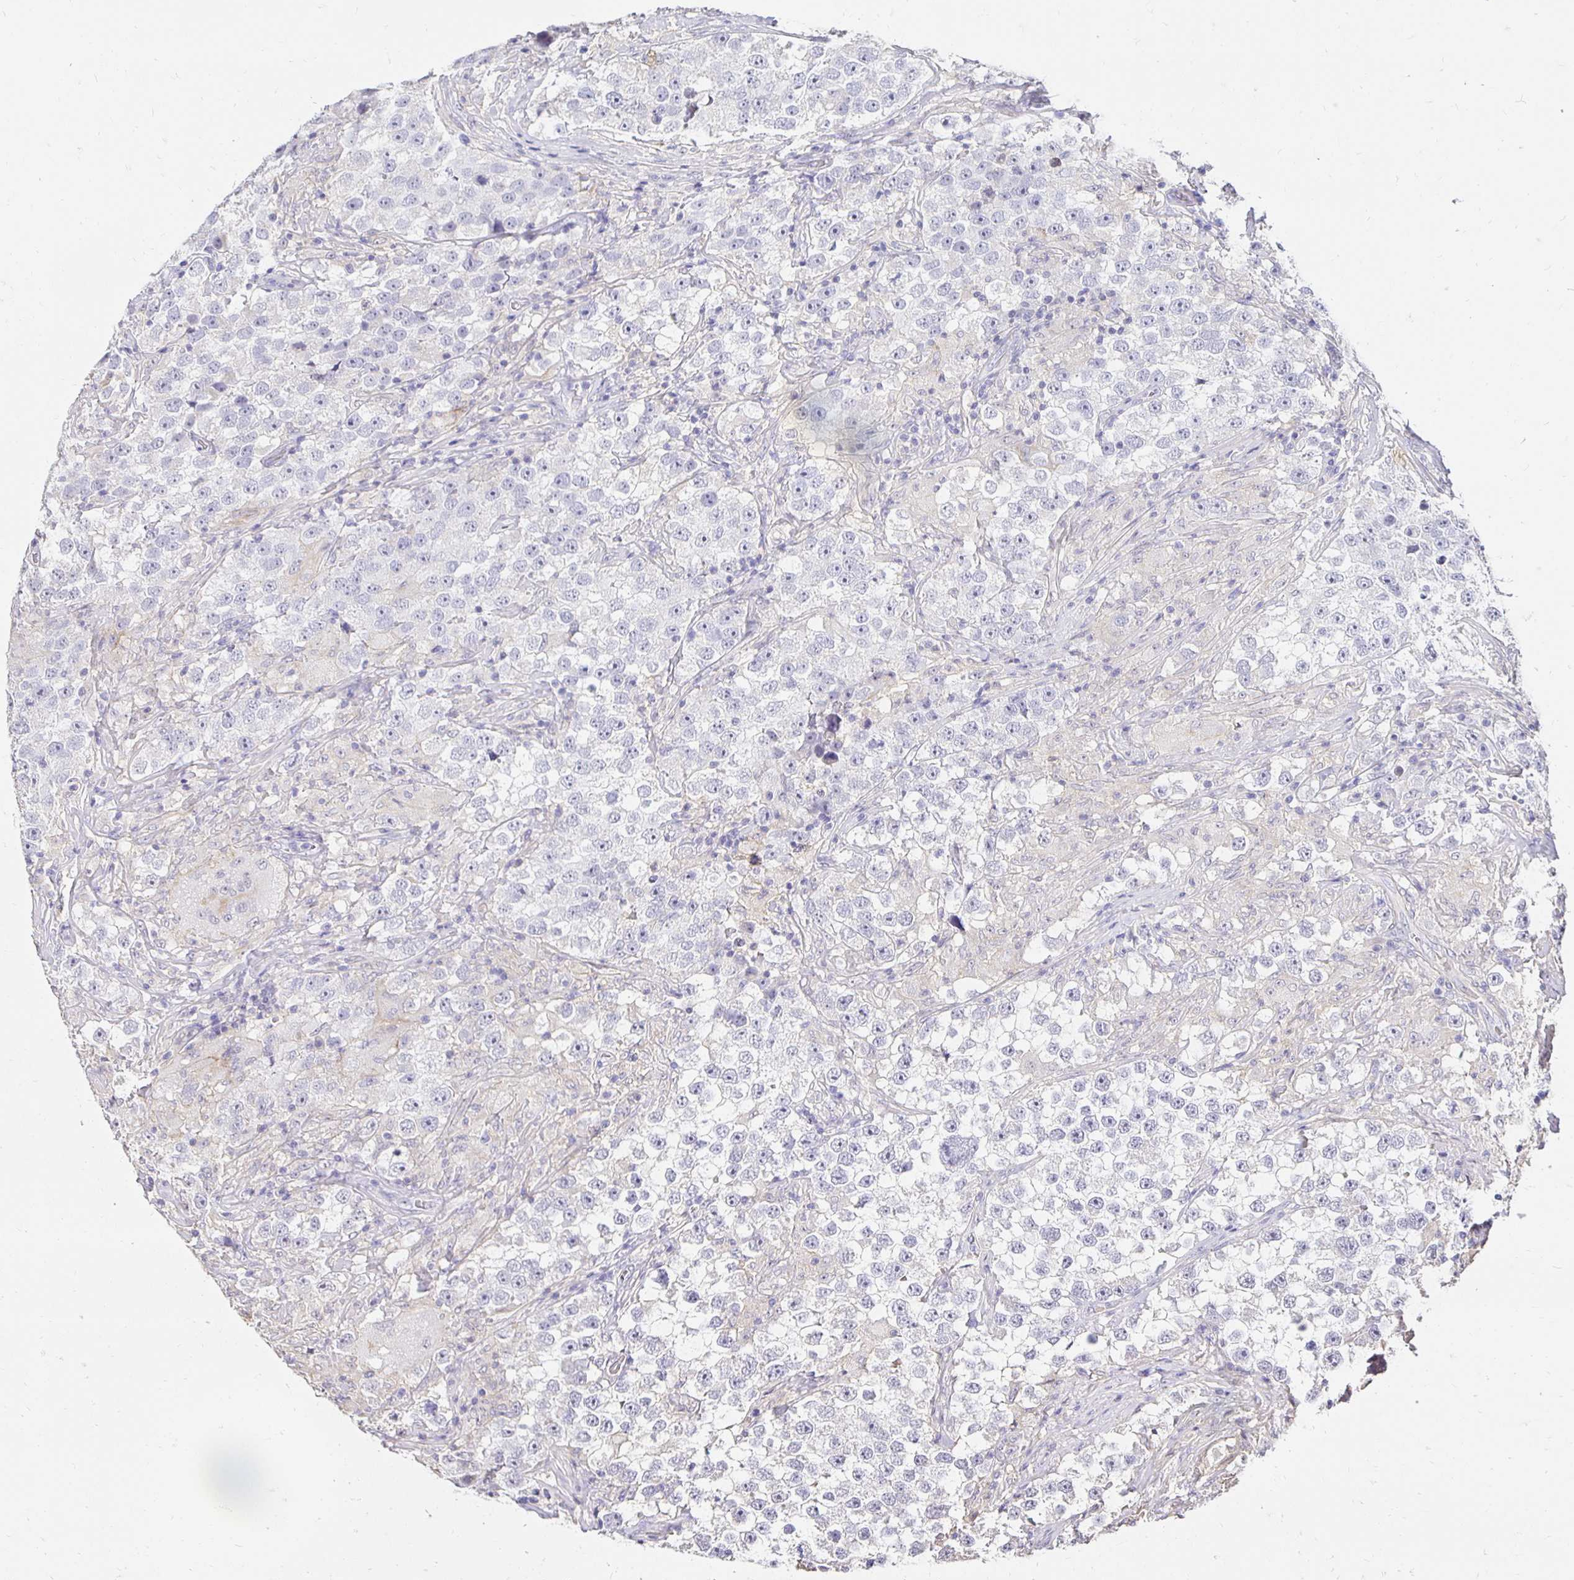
{"staining": {"intensity": "negative", "quantity": "none", "location": "none"}, "tissue": "testis cancer", "cell_type": "Tumor cells", "image_type": "cancer", "snomed": [{"axis": "morphology", "description": "Seminoma, NOS"}, {"axis": "topography", "description": "Testis"}], "caption": "Human testis cancer stained for a protein using immunohistochemistry reveals no expression in tumor cells.", "gene": "PNPLA3", "patient": {"sex": "male", "age": 46}}